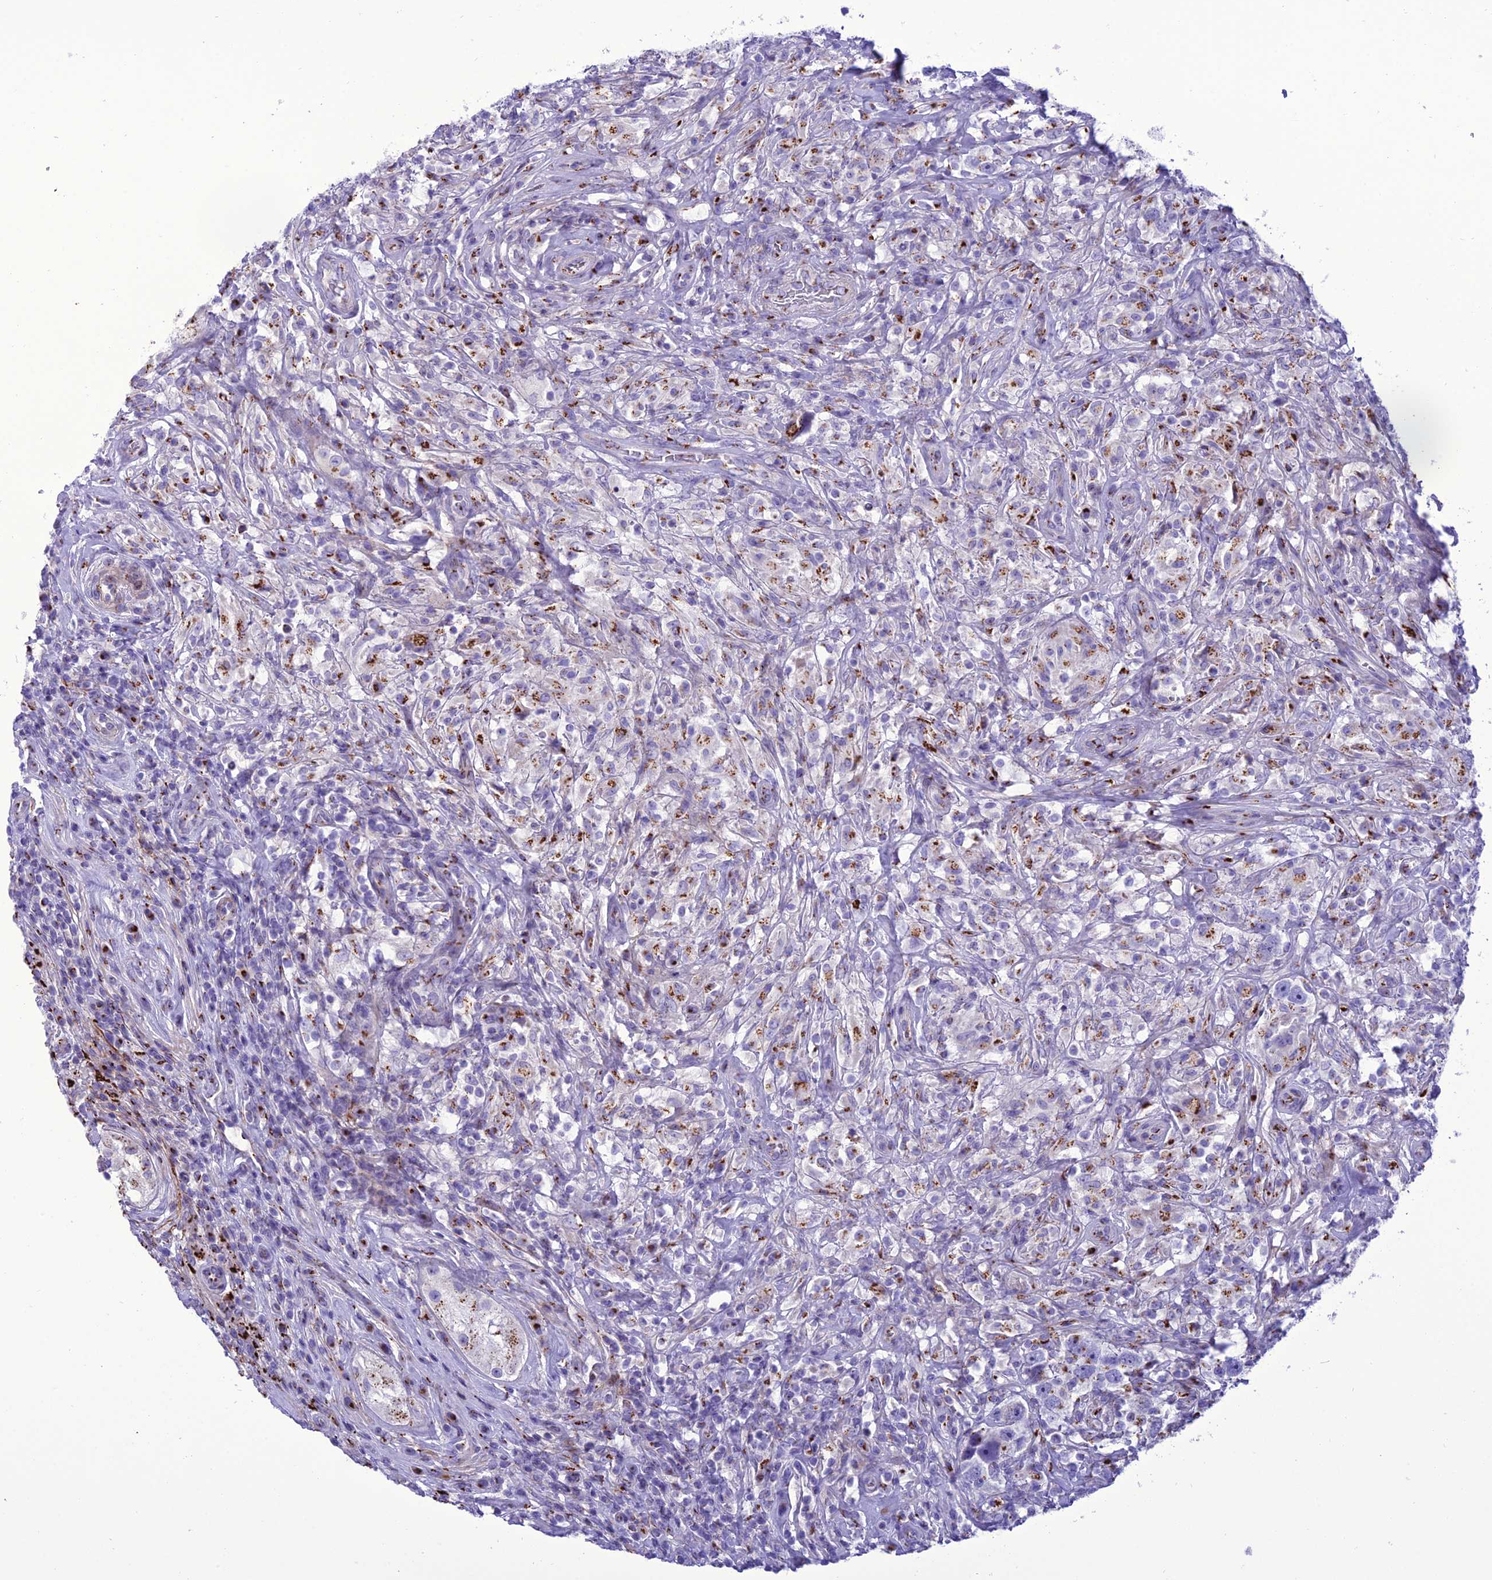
{"staining": {"intensity": "moderate", "quantity": "25%-75%", "location": "cytoplasmic/membranous"}, "tissue": "testis cancer", "cell_type": "Tumor cells", "image_type": "cancer", "snomed": [{"axis": "morphology", "description": "Seminoma, NOS"}, {"axis": "topography", "description": "Testis"}], "caption": "Tumor cells reveal medium levels of moderate cytoplasmic/membranous staining in approximately 25%-75% of cells in testis seminoma.", "gene": "GOLM2", "patient": {"sex": "male", "age": 49}}